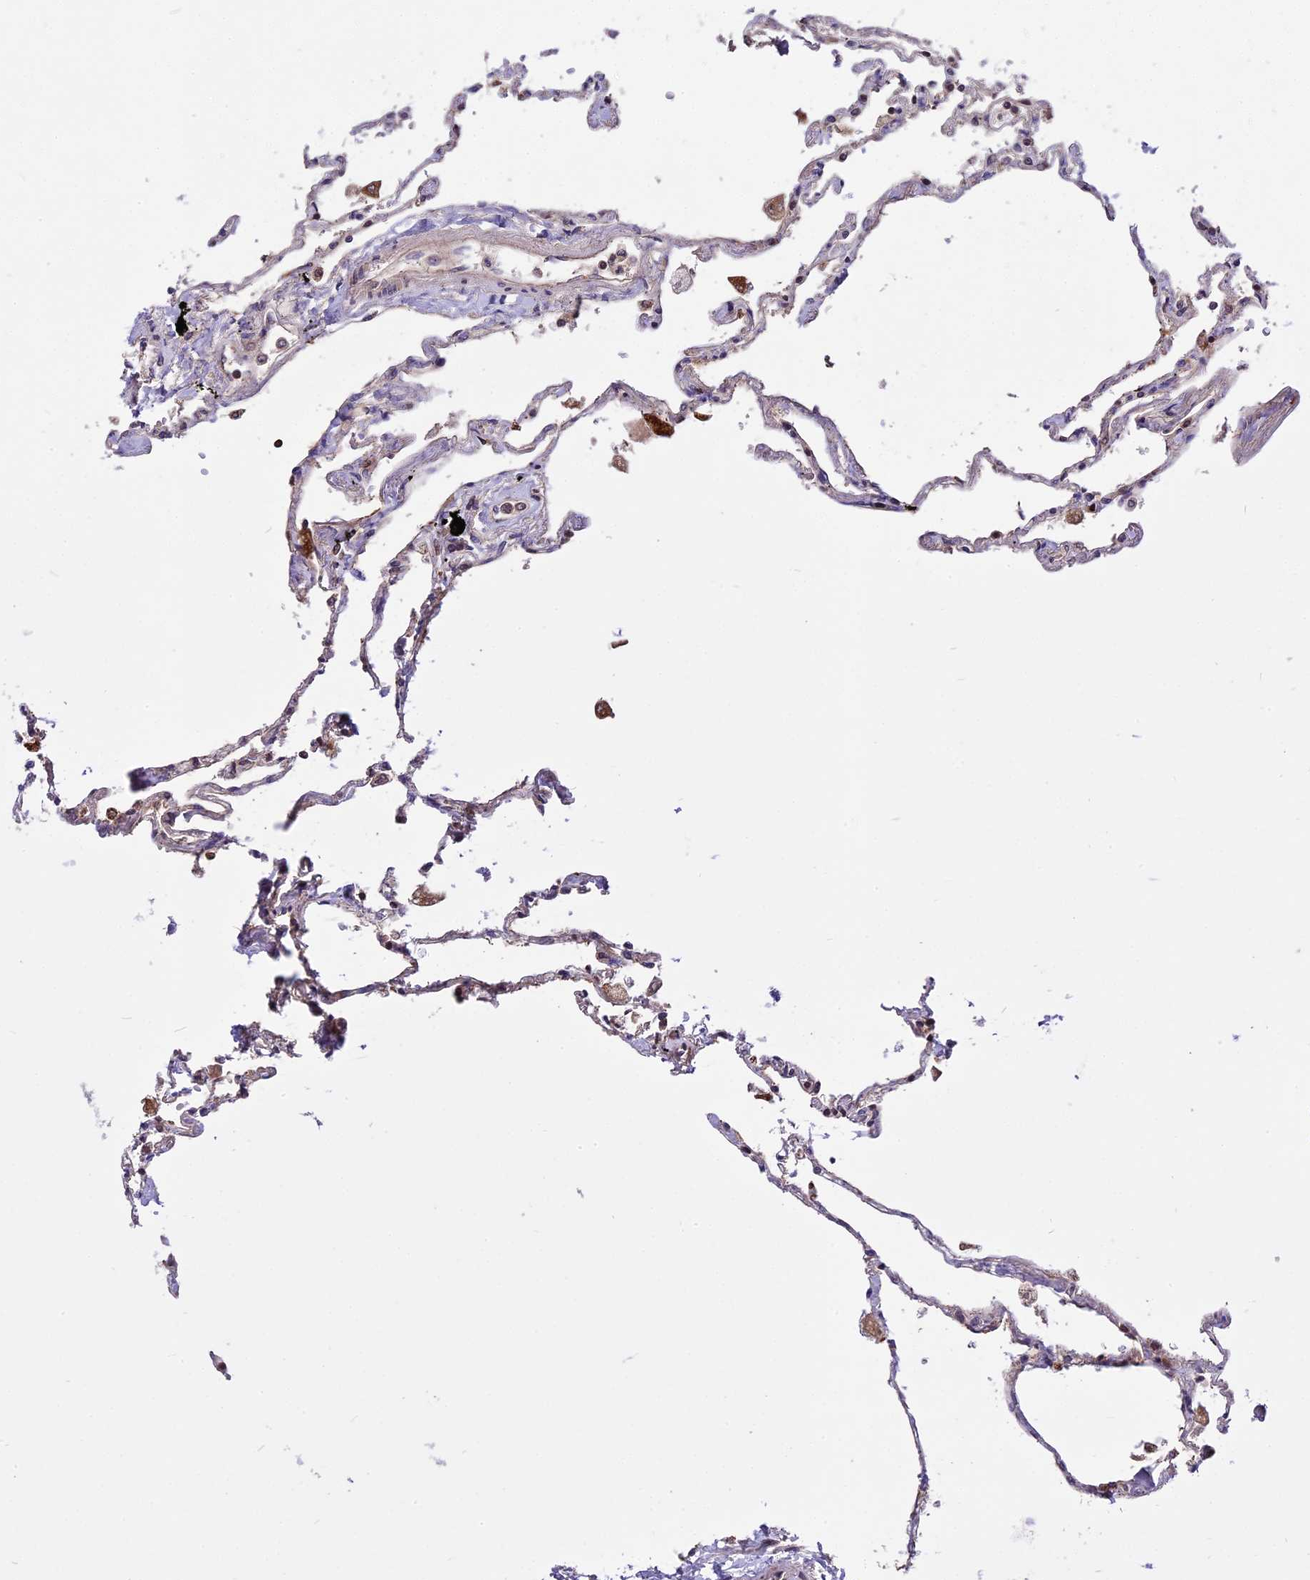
{"staining": {"intensity": "moderate", "quantity": "<25%", "location": "cytoplasmic/membranous"}, "tissue": "lung", "cell_type": "Alveolar cells", "image_type": "normal", "snomed": [{"axis": "morphology", "description": "Normal tissue, NOS"}, {"axis": "topography", "description": "Lung"}], "caption": "Protein expression by immunohistochemistry demonstrates moderate cytoplasmic/membranous staining in approximately <25% of alveolar cells in unremarkable lung.", "gene": "COX17", "patient": {"sex": "female", "age": 67}}